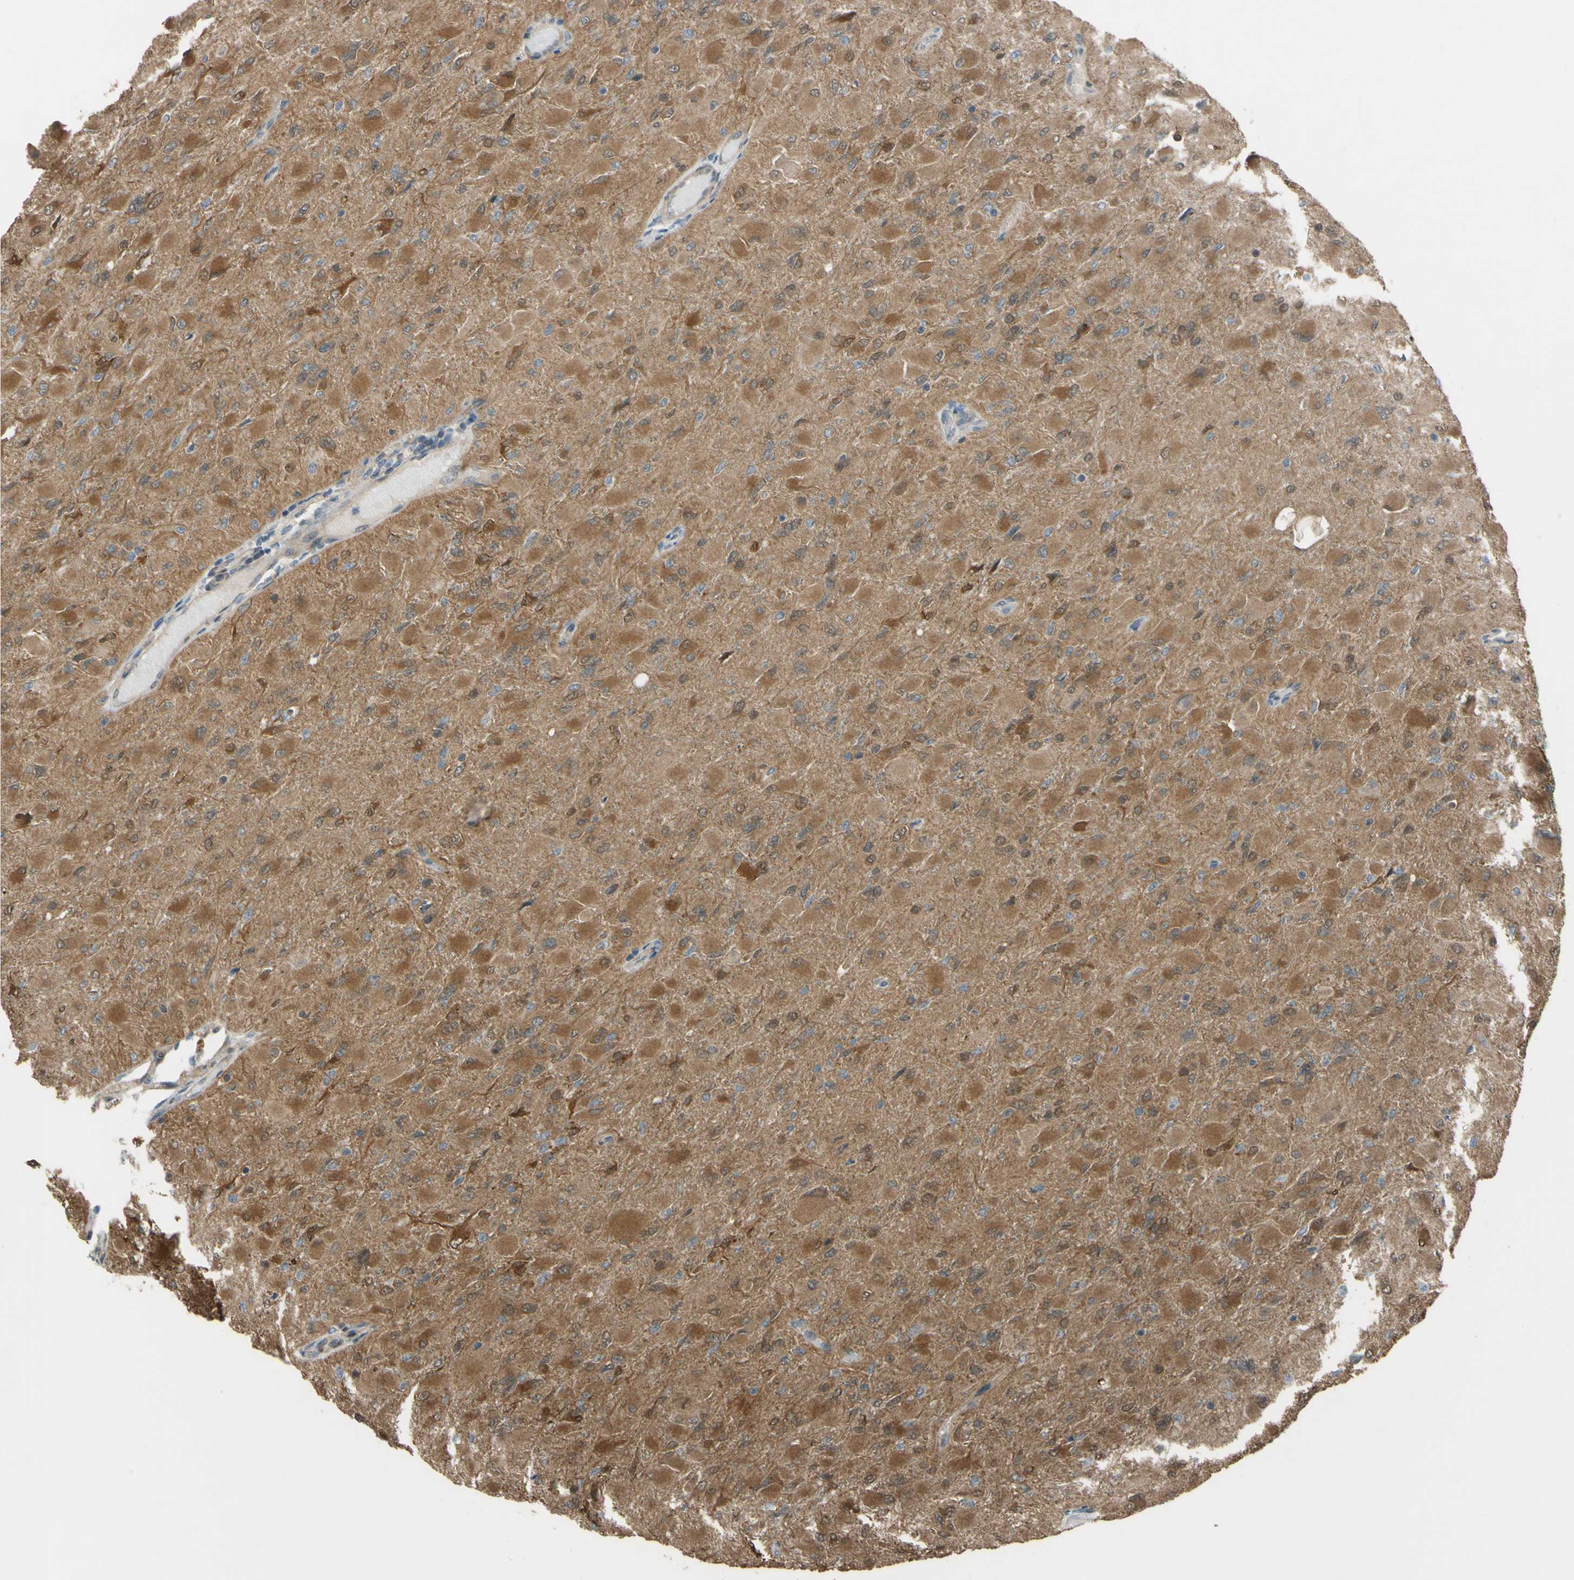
{"staining": {"intensity": "moderate", "quantity": ">75%", "location": "cytoplasmic/membranous"}, "tissue": "glioma", "cell_type": "Tumor cells", "image_type": "cancer", "snomed": [{"axis": "morphology", "description": "Glioma, malignant, High grade"}, {"axis": "topography", "description": "Cerebral cortex"}], "caption": "Immunohistochemical staining of human glioma exhibits medium levels of moderate cytoplasmic/membranous protein expression in approximately >75% of tumor cells.", "gene": "YWHAQ", "patient": {"sex": "female", "age": 36}}